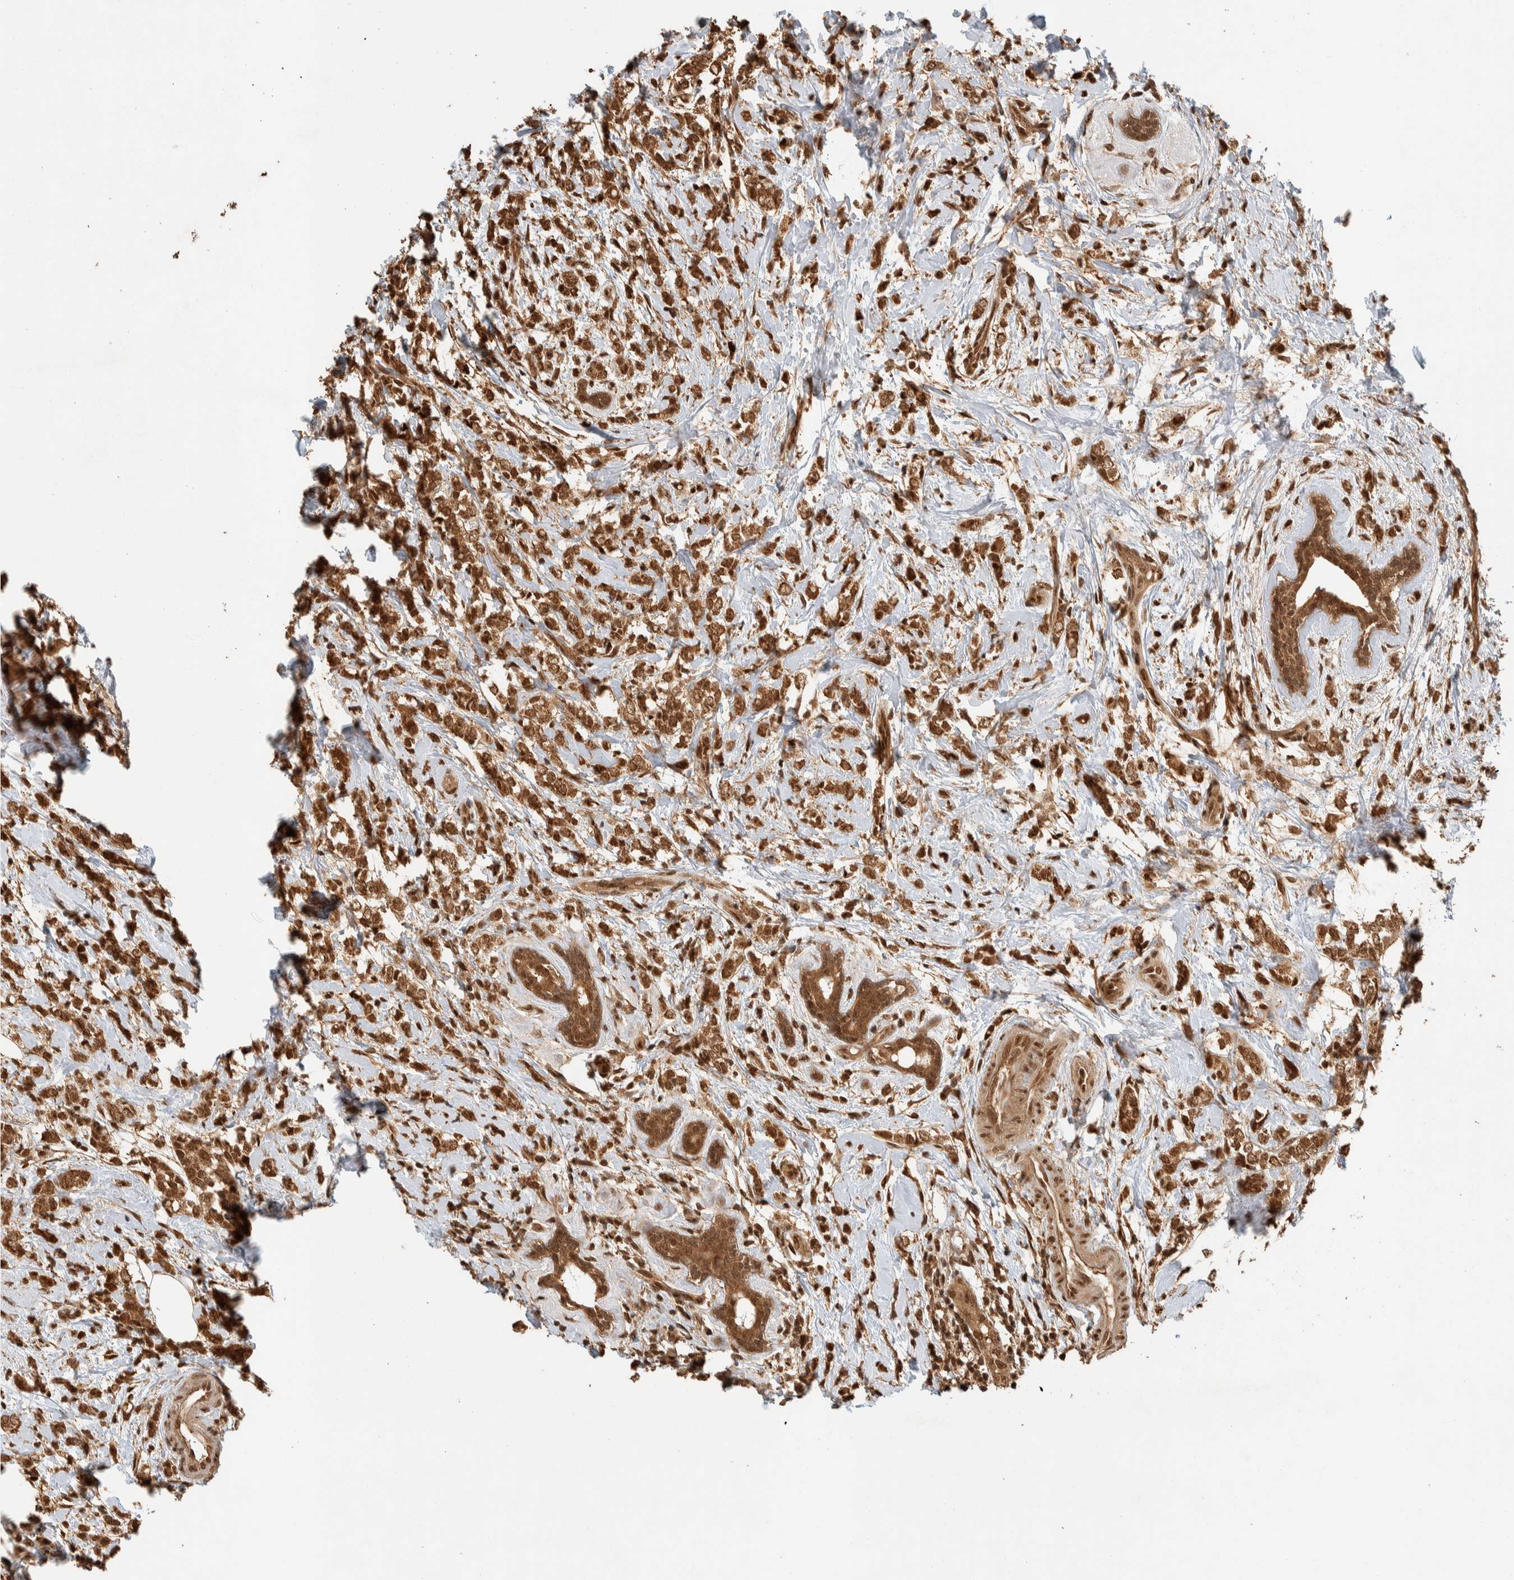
{"staining": {"intensity": "moderate", "quantity": ">75%", "location": "cytoplasmic/membranous,nuclear"}, "tissue": "breast cancer", "cell_type": "Tumor cells", "image_type": "cancer", "snomed": [{"axis": "morphology", "description": "Normal tissue, NOS"}, {"axis": "morphology", "description": "Lobular carcinoma"}, {"axis": "topography", "description": "Breast"}], "caption": "Moderate cytoplasmic/membranous and nuclear positivity for a protein is identified in about >75% of tumor cells of breast cancer (lobular carcinoma) using immunohistochemistry (IHC).", "gene": "ZBTB2", "patient": {"sex": "female", "age": 47}}